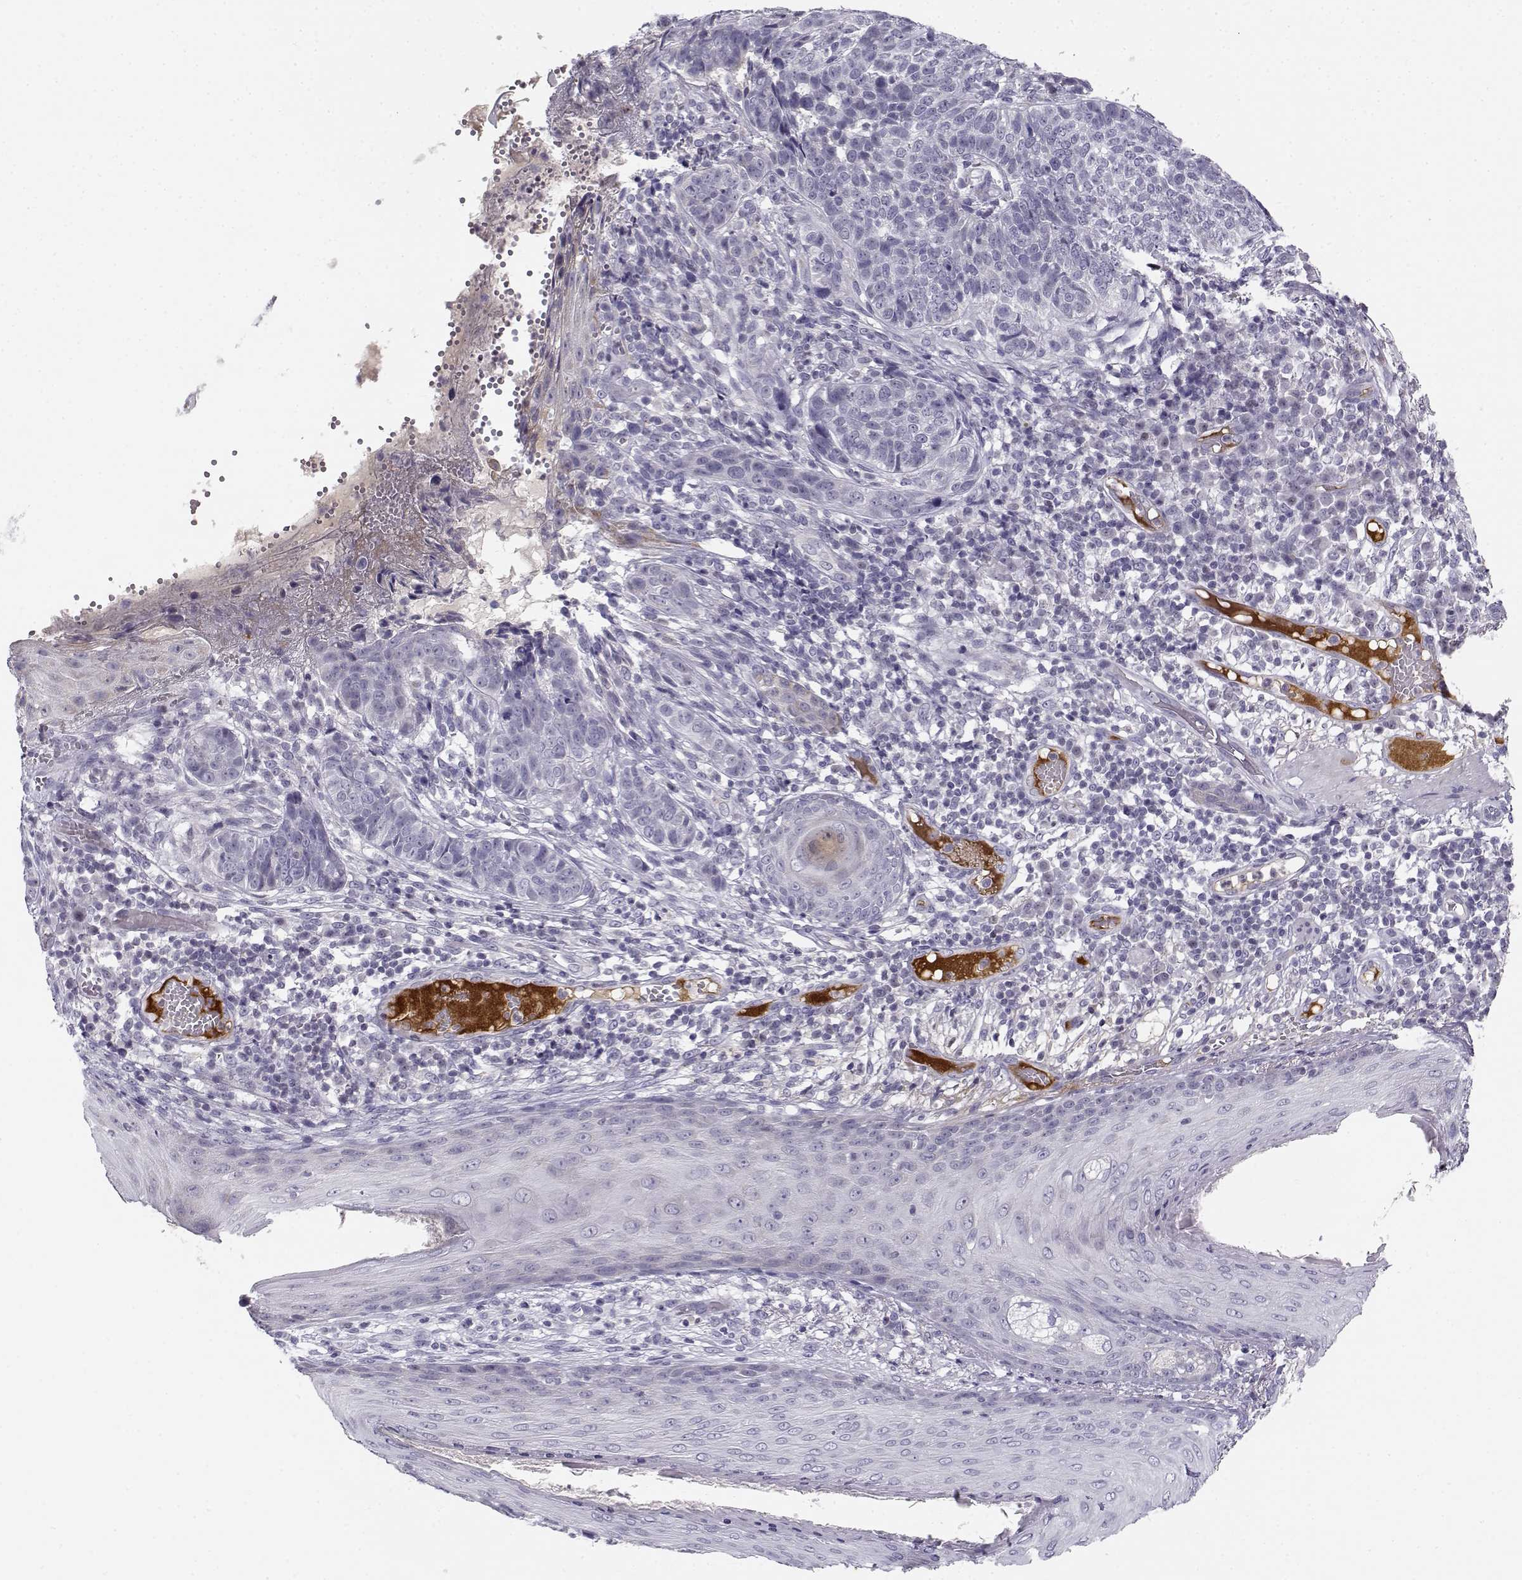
{"staining": {"intensity": "negative", "quantity": "none", "location": "none"}, "tissue": "skin cancer", "cell_type": "Tumor cells", "image_type": "cancer", "snomed": [{"axis": "morphology", "description": "Basal cell carcinoma"}, {"axis": "topography", "description": "Skin"}], "caption": "This is a histopathology image of IHC staining of skin basal cell carcinoma, which shows no positivity in tumor cells.", "gene": "DDX25", "patient": {"sex": "female", "age": 69}}